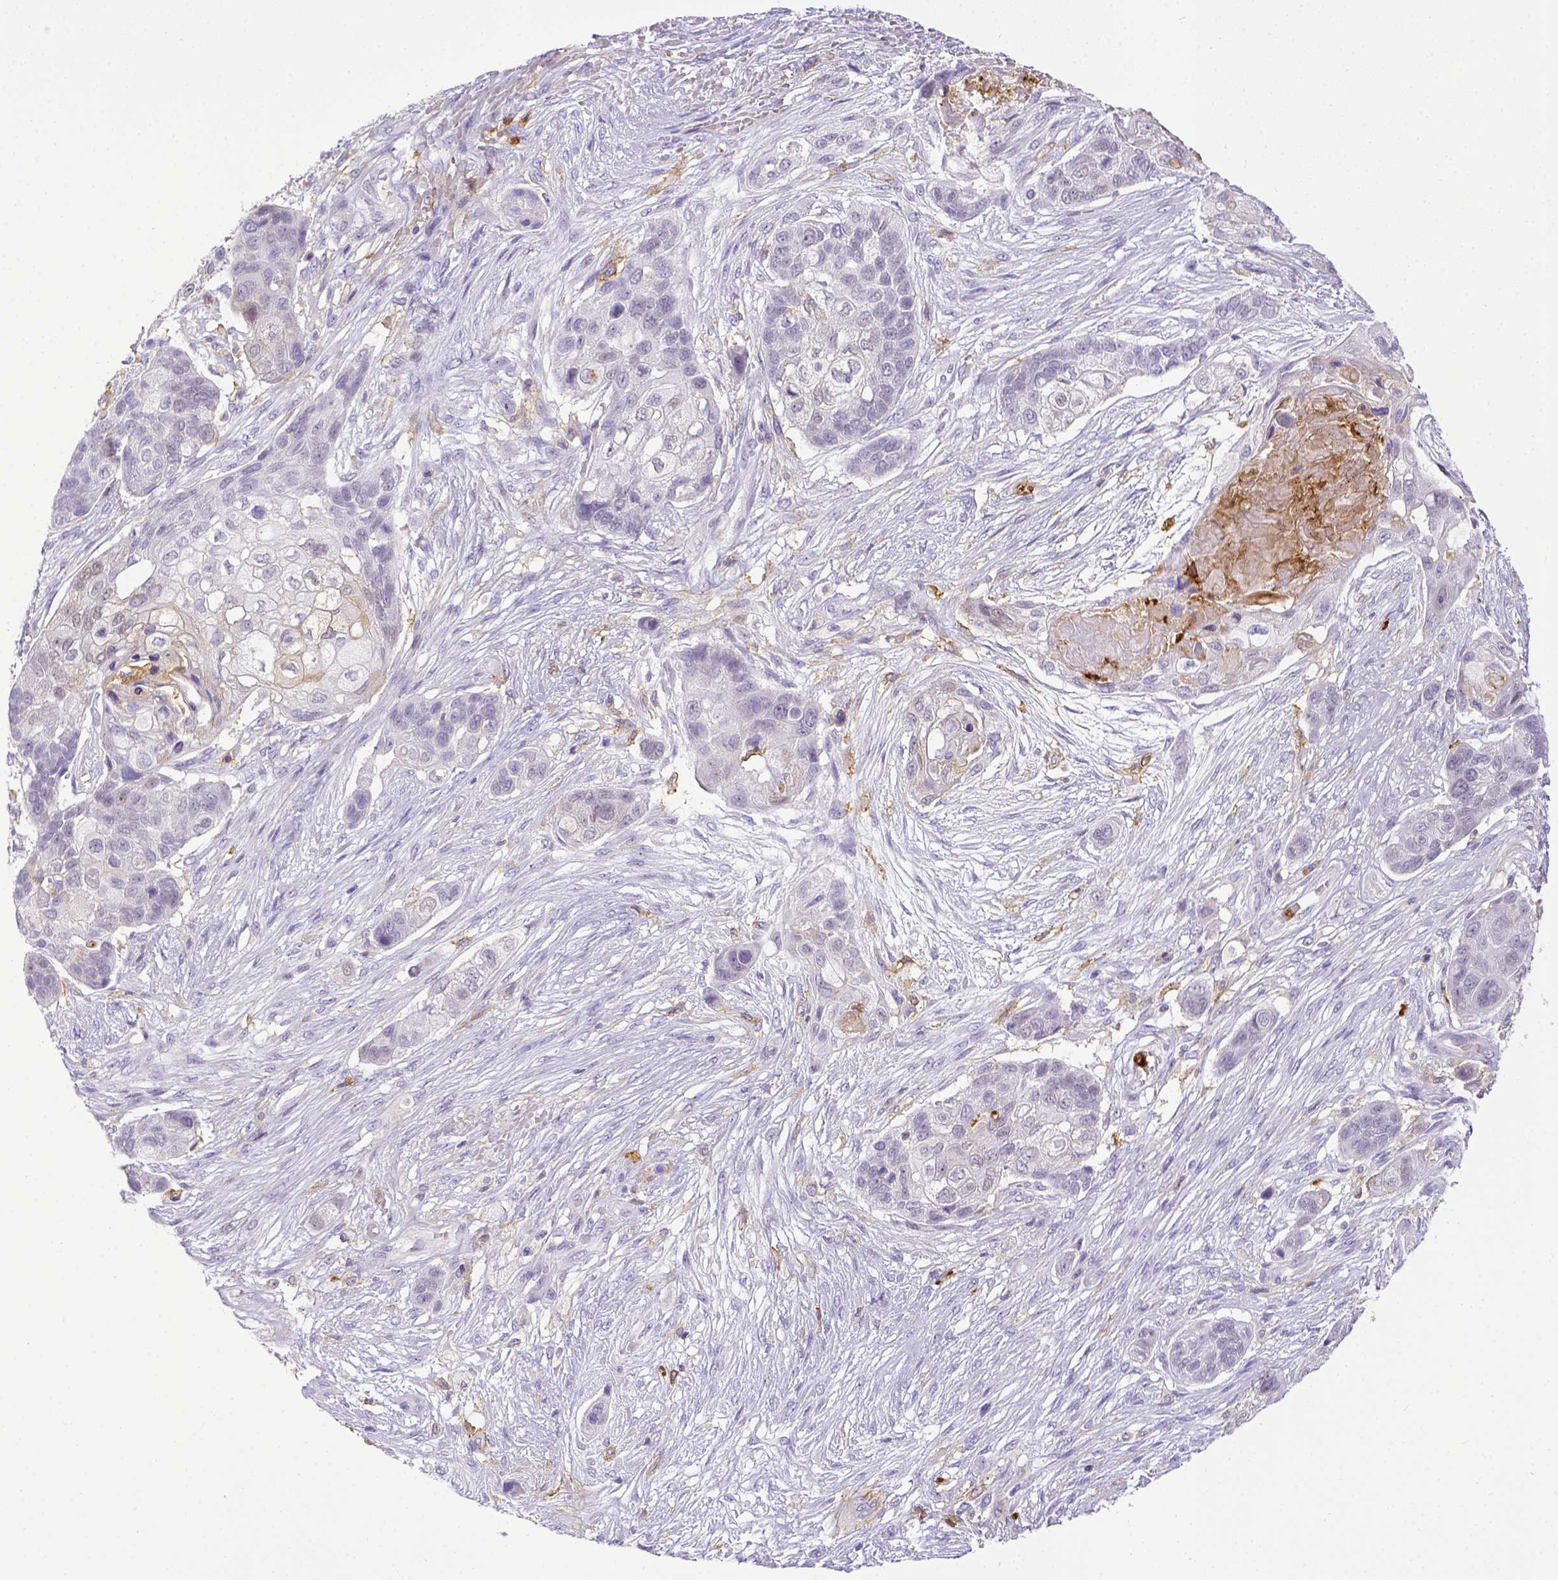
{"staining": {"intensity": "negative", "quantity": "none", "location": "none"}, "tissue": "lung cancer", "cell_type": "Tumor cells", "image_type": "cancer", "snomed": [{"axis": "morphology", "description": "Squamous cell carcinoma, NOS"}, {"axis": "topography", "description": "Lung"}], "caption": "Lung squamous cell carcinoma stained for a protein using immunohistochemistry displays no positivity tumor cells.", "gene": "ITGAM", "patient": {"sex": "male", "age": 69}}